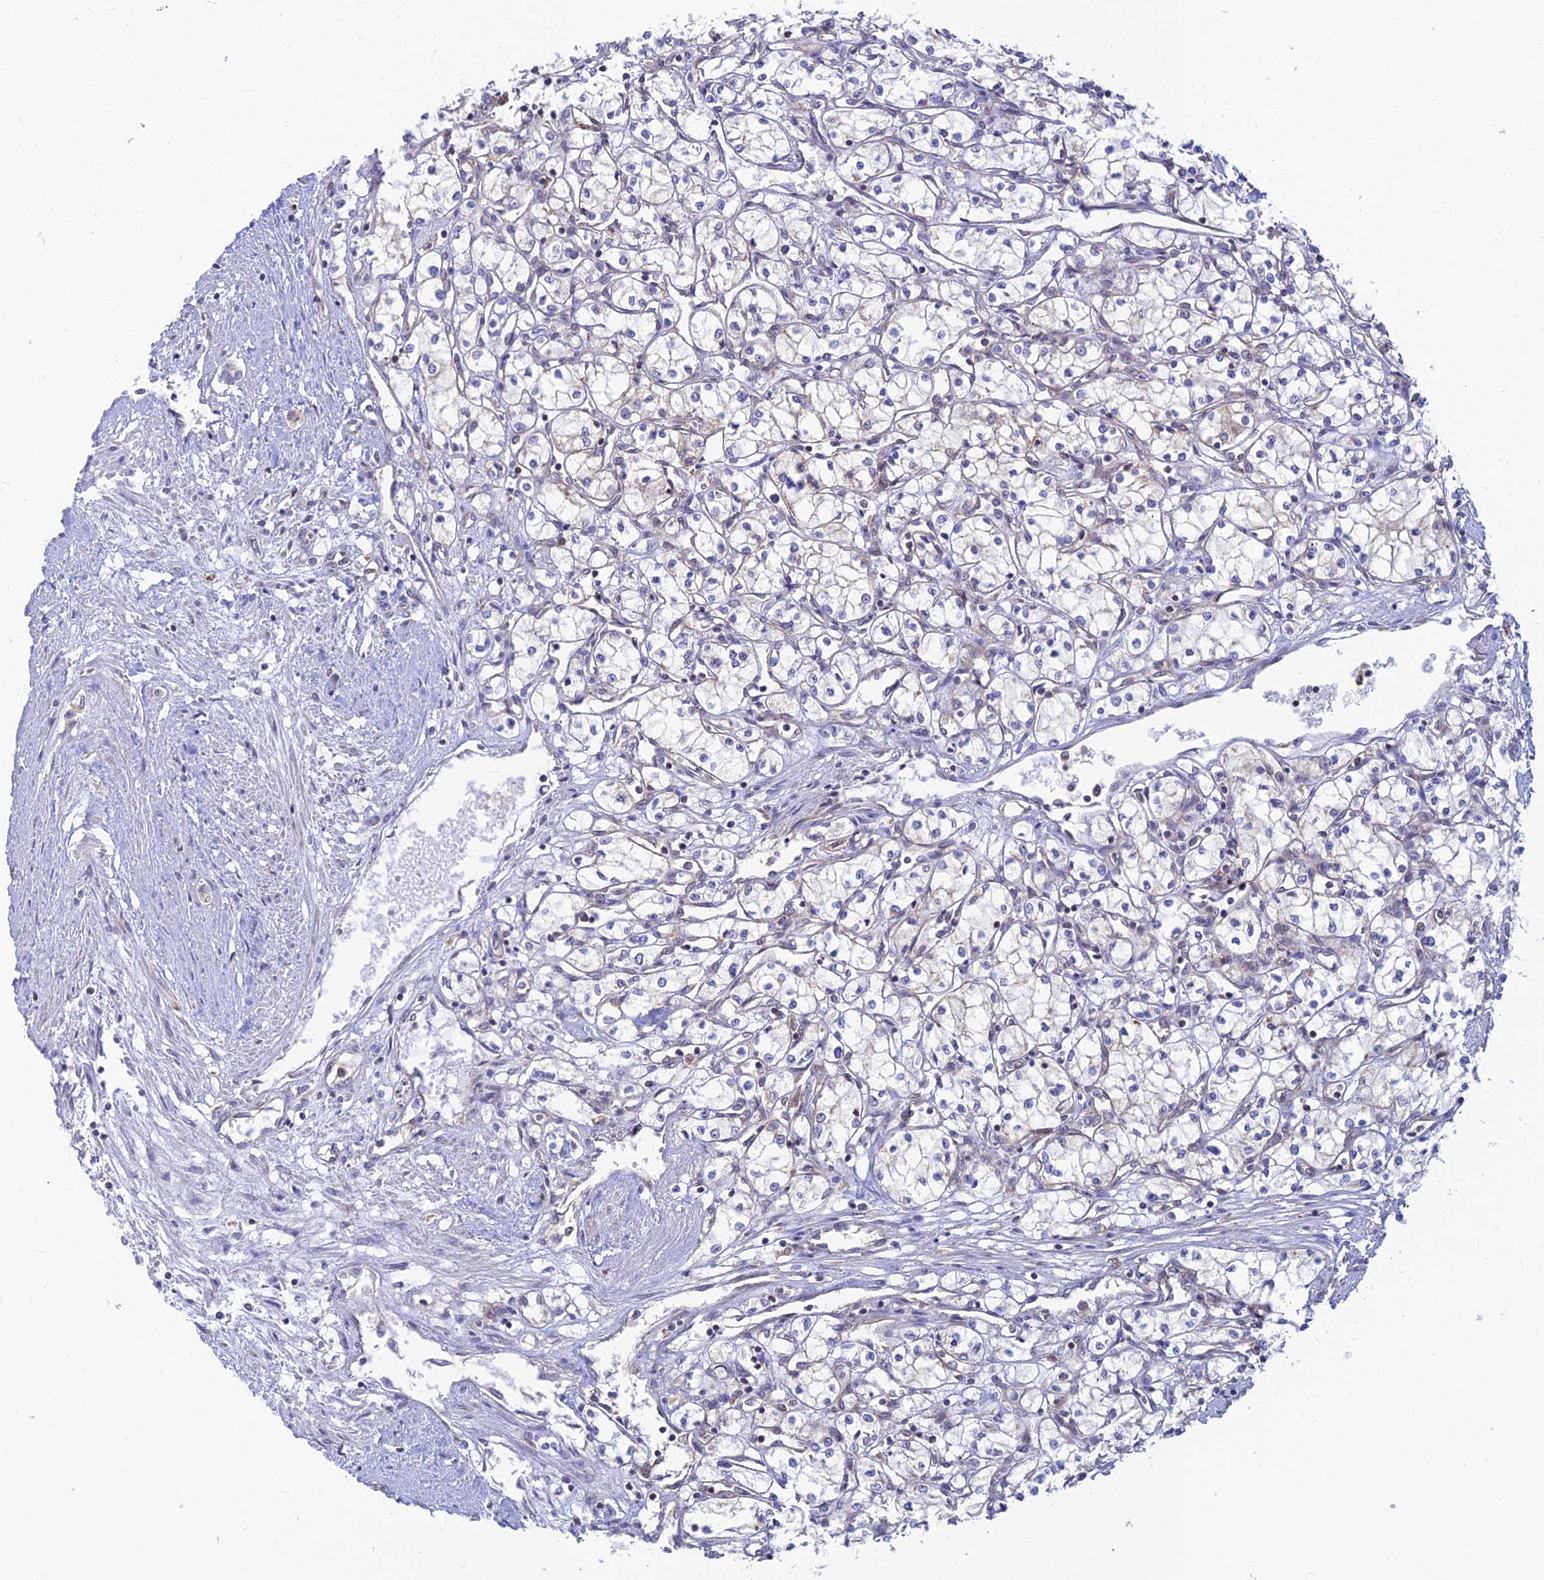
{"staining": {"intensity": "negative", "quantity": "none", "location": "none"}, "tissue": "renal cancer", "cell_type": "Tumor cells", "image_type": "cancer", "snomed": [{"axis": "morphology", "description": "Adenocarcinoma, NOS"}, {"axis": "topography", "description": "Kidney"}], "caption": "An image of human renal cancer (adenocarcinoma) is negative for staining in tumor cells.", "gene": "LYSMD2", "patient": {"sex": "male", "age": 59}}